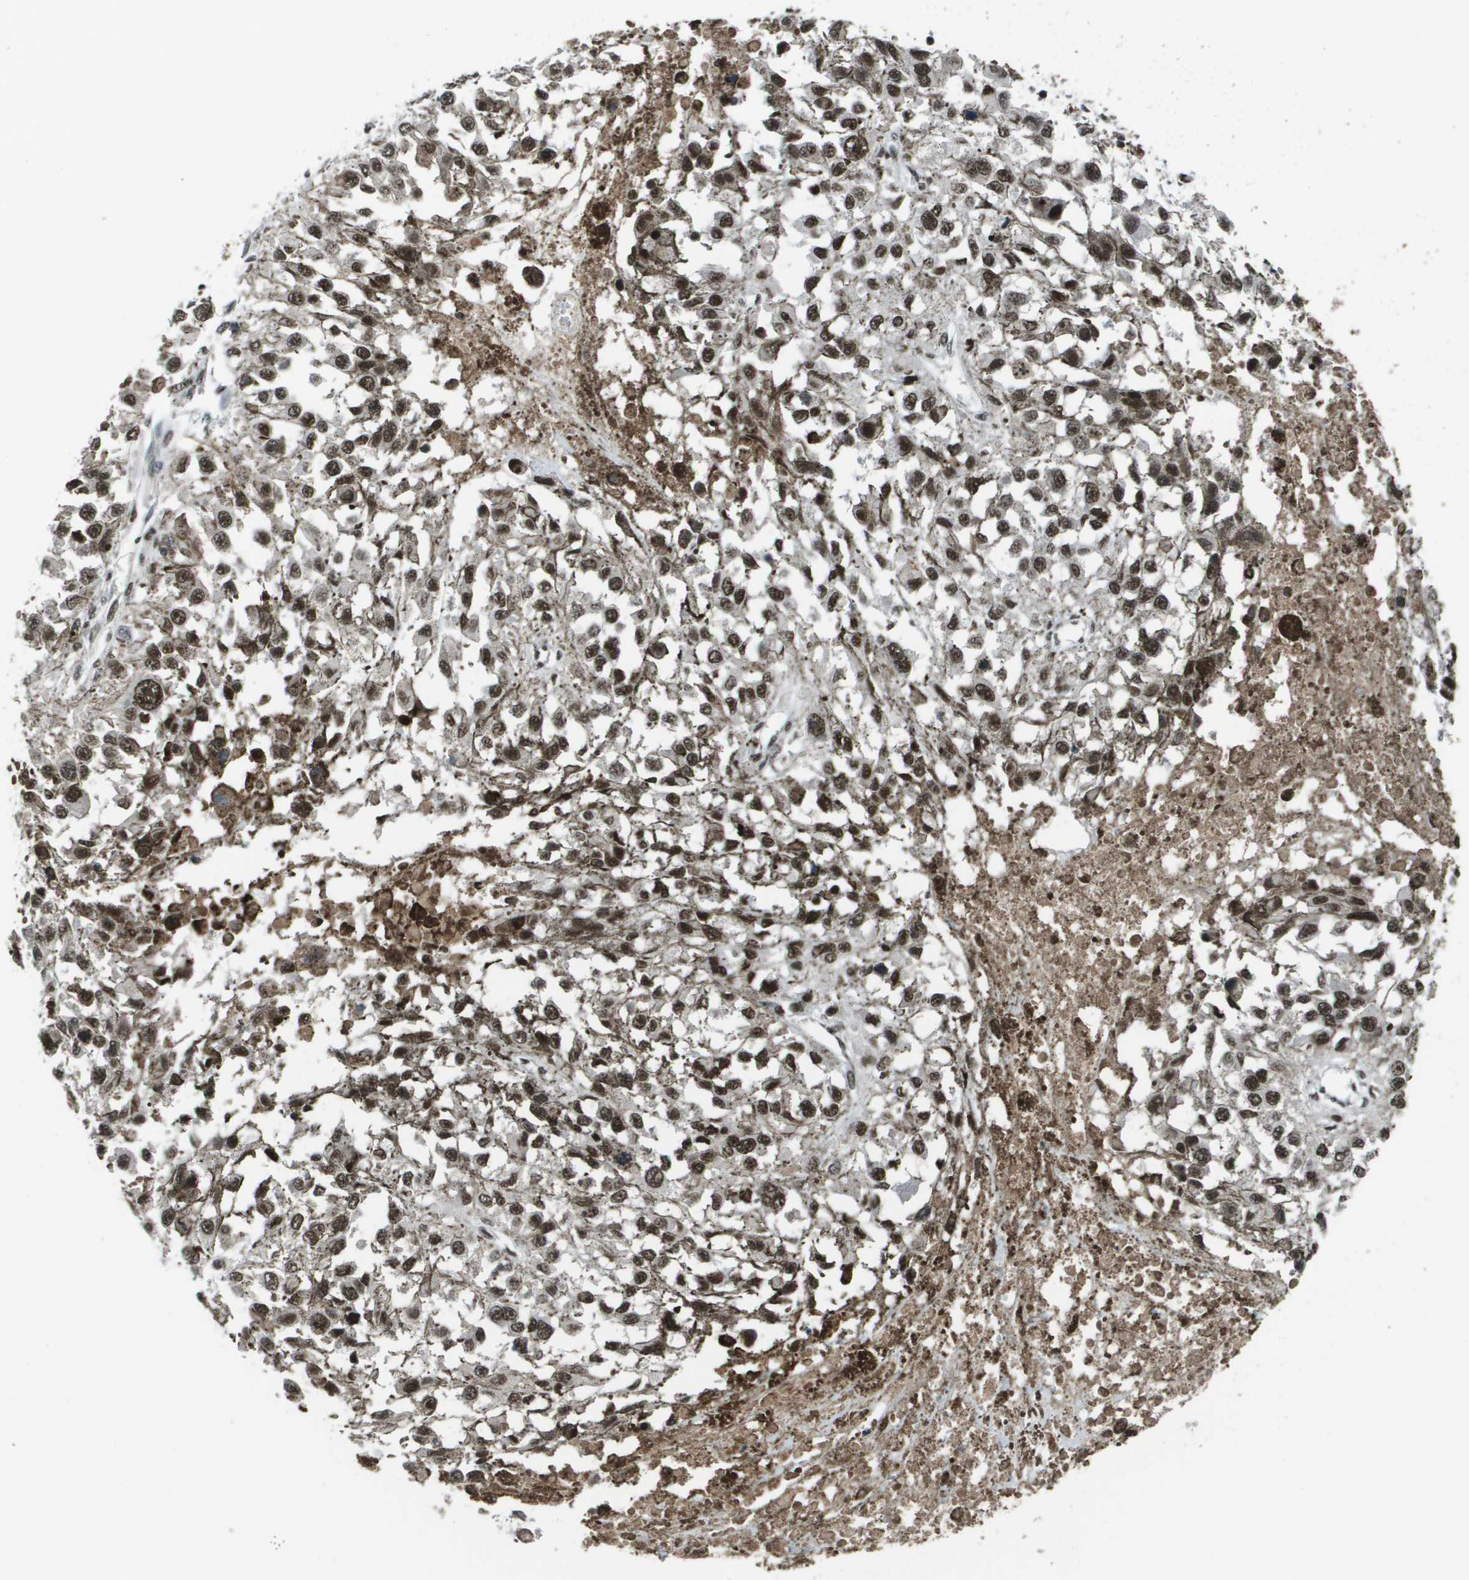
{"staining": {"intensity": "strong", "quantity": ">75%", "location": "nuclear"}, "tissue": "melanoma", "cell_type": "Tumor cells", "image_type": "cancer", "snomed": [{"axis": "morphology", "description": "Malignant melanoma, Metastatic site"}, {"axis": "topography", "description": "Lymph node"}], "caption": "Malignant melanoma (metastatic site) stained with DAB (3,3'-diaminobenzidine) immunohistochemistry displays high levels of strong nuclear positivity in about >75% of tumor cells.", "gene": "THRAP3", "patient": {"sex": "male", "age": 59}}